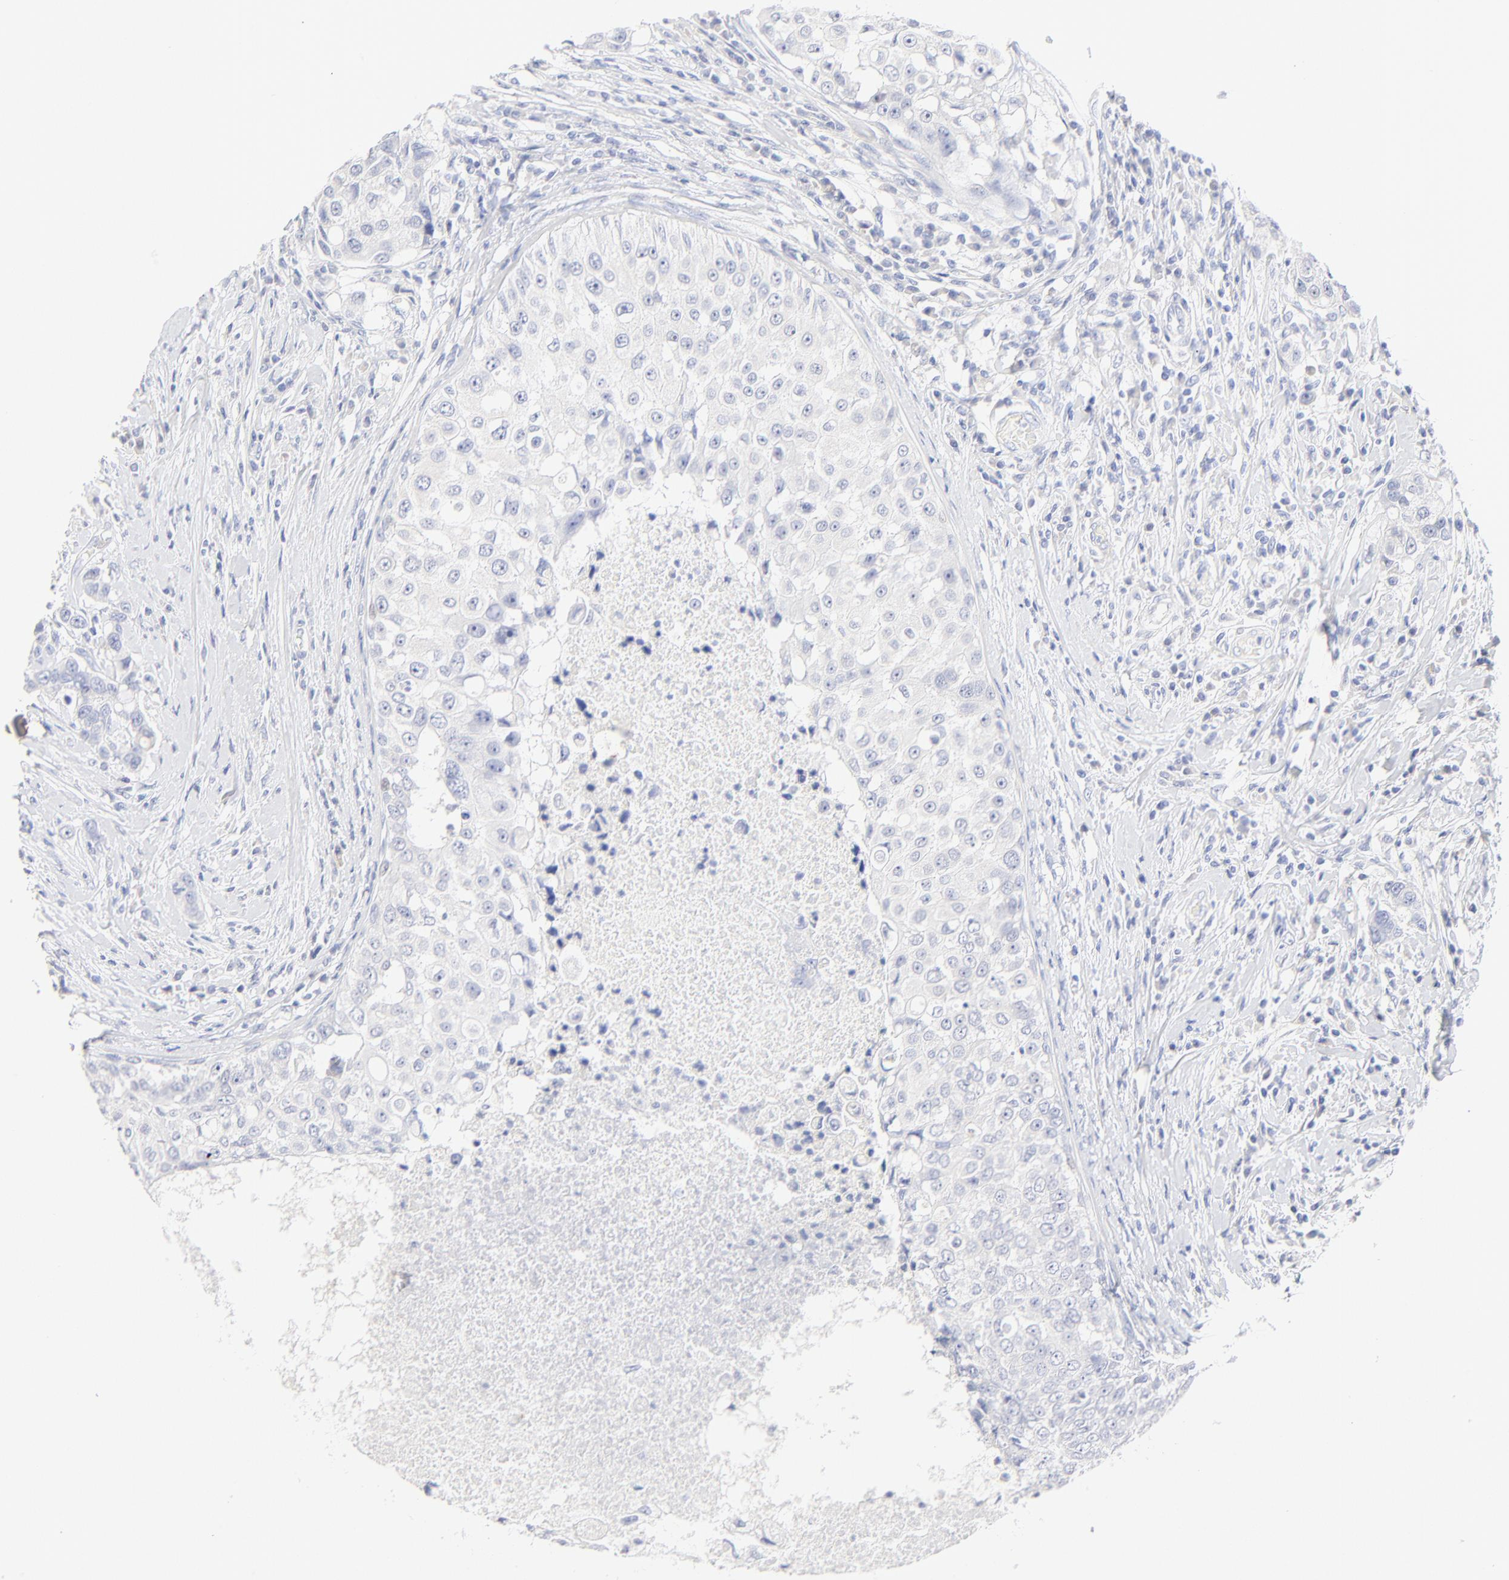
{"staining": {"intensity": "negative", "quantity": "none", "location": "none"}, "tissue": "breast cancer", "cell_type": "Tumor cells", "image_type": "cancer", "snomed": [{"axis": "morphology", "description": "Duct carcinoma"}, {"axis": "topography", "description": "Breast"}], "caption": "A histopathology image of breast infiltrating ductal carcinoma stained for a protein reveals no brown staining in tumor cells. (DAB (3,3'-diaminobenzidine) IHC, high magnification).", "gene": "SULT4A1", "patient": {"sex": "female", "age": 27}}